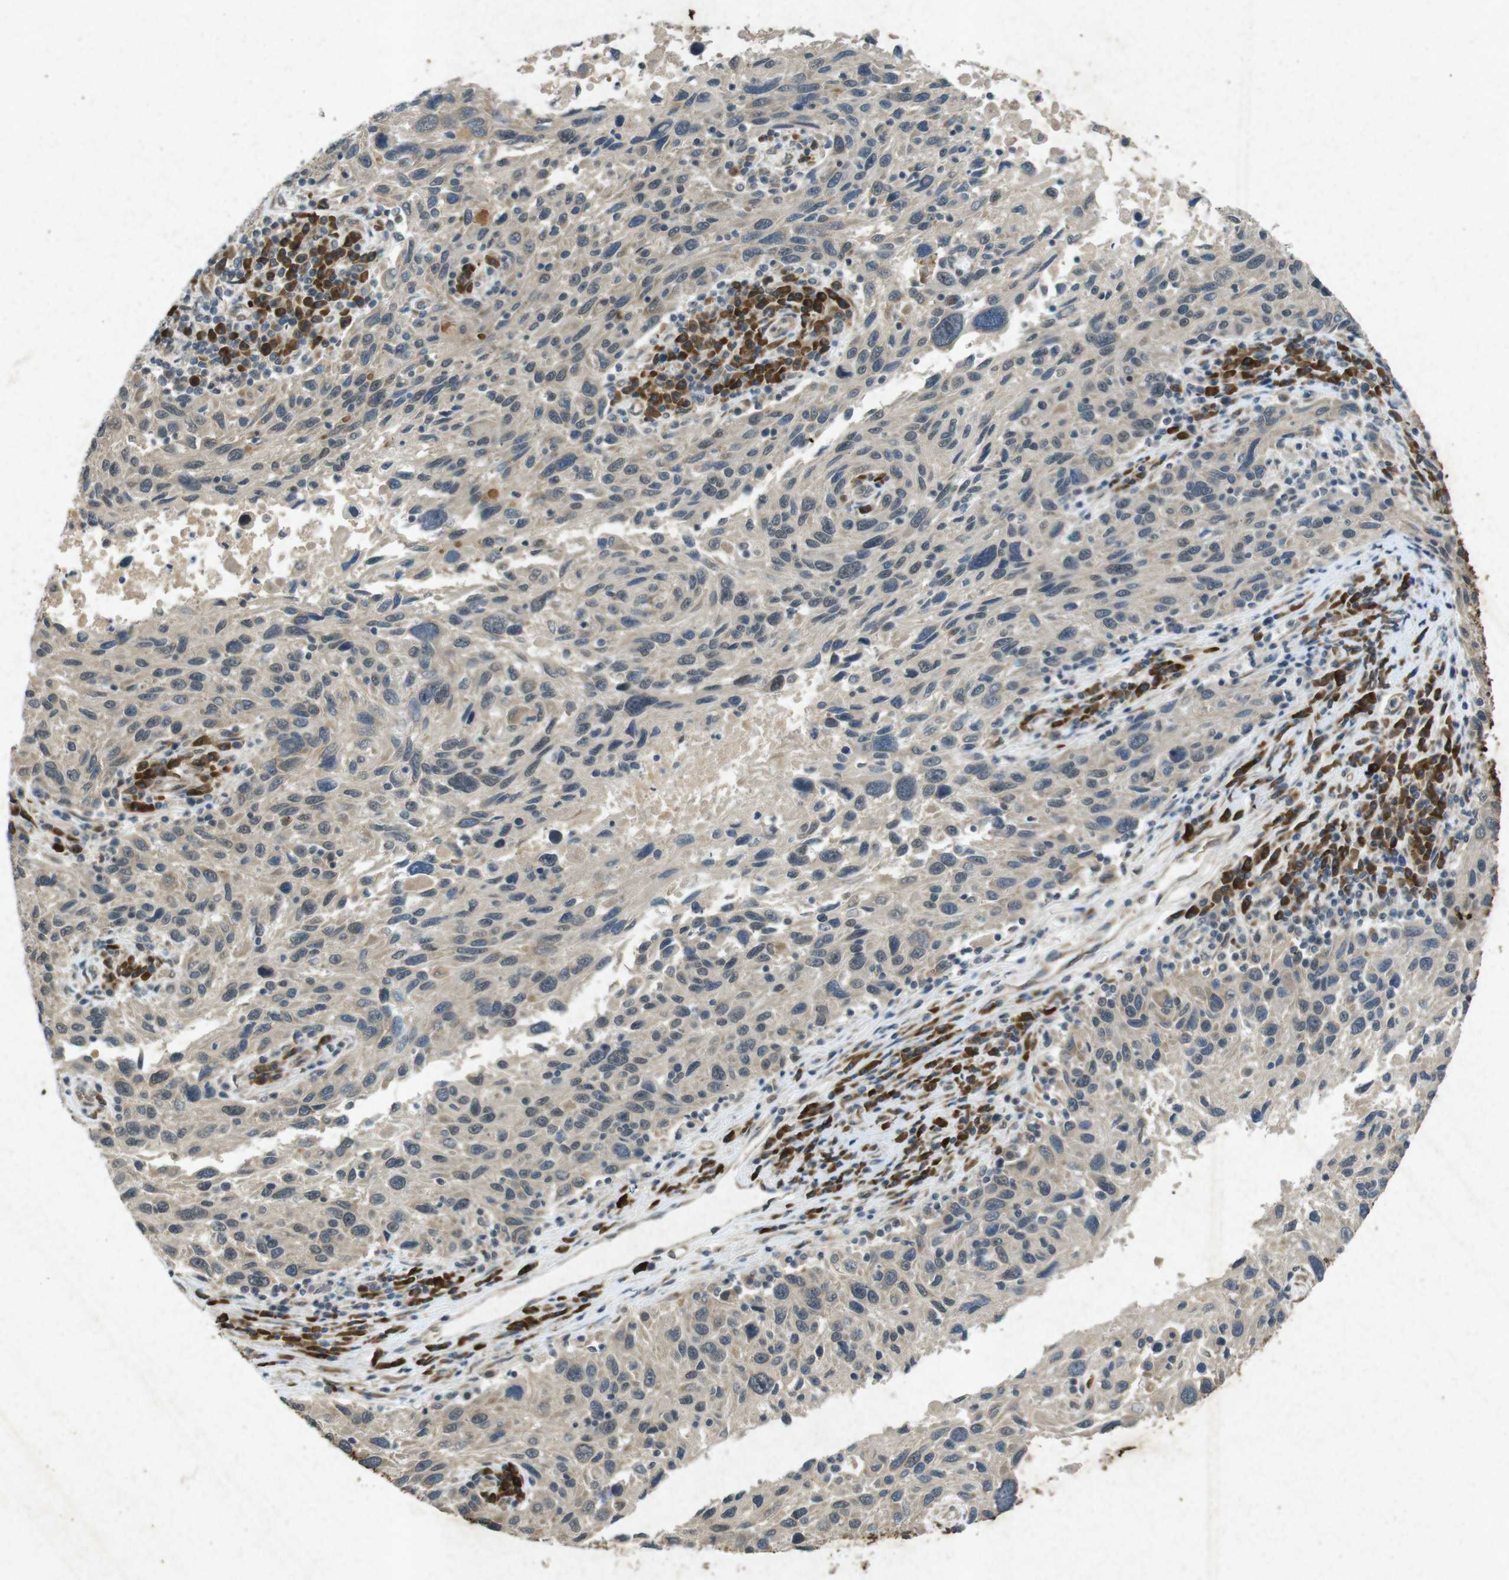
{"staining": {"intensity": "negative", "quantity": "none", "location": "none"}, "tissue": "melanoma", "cell_type": "Tumor cells", "image_type": "cancer", "snomed": [{"axis": "morphology", "description": "Malignant melanoma, NOS"}, {"axis": "topography", "description": "Skin"}], "caption": "Tumor cells are negative for brown protein staining in malignant melanoma.", "gene": "FLCN", "patient": {"sex": "male", "age": 53}}